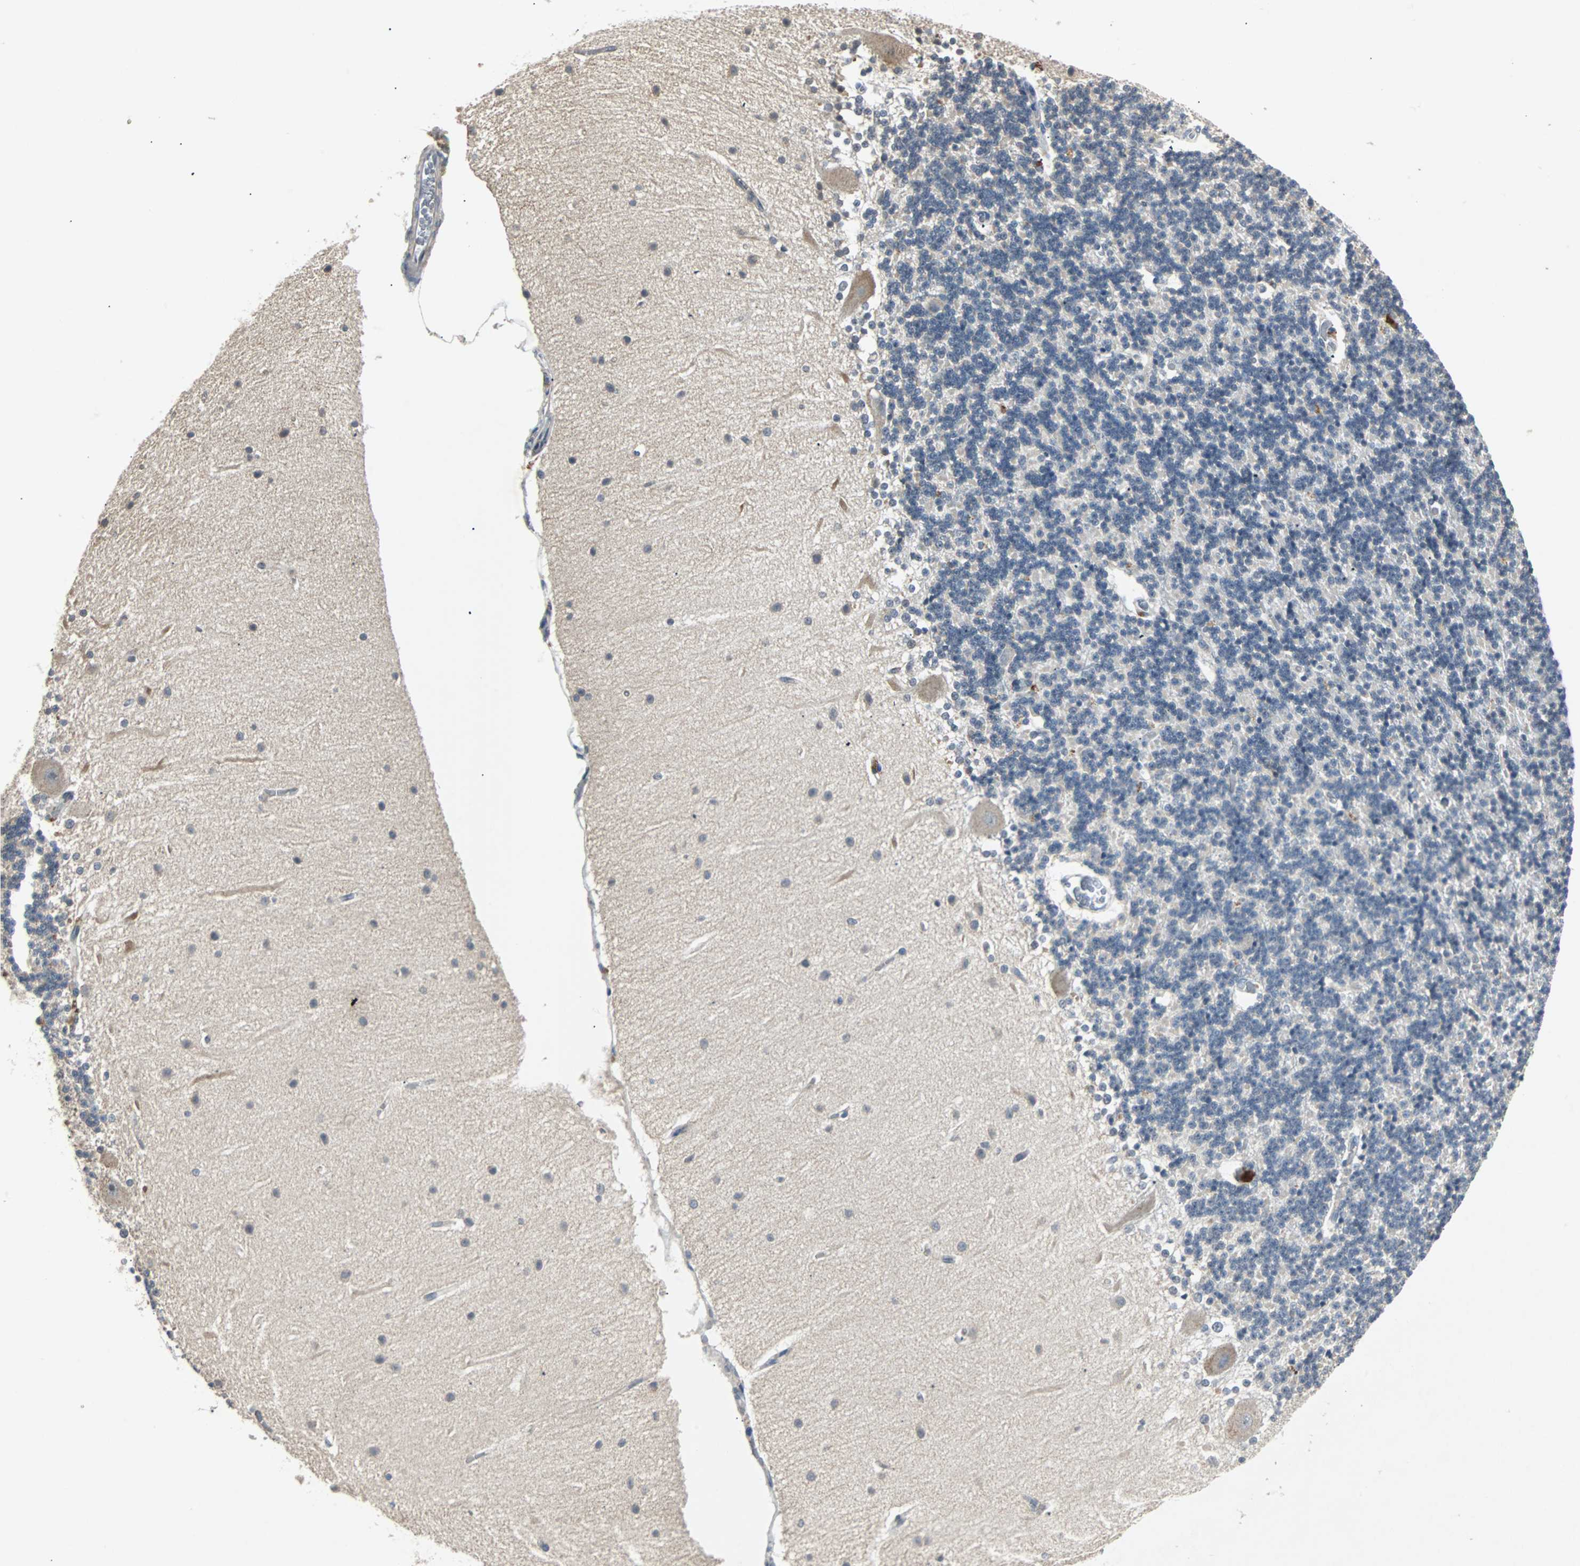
{"staining": {"intensity": "negative", "quantity": "none", "location": "none"}, "tissue": "cerebellum", "cell_type": "Cells in granular layer", "image_type": "normal", "snomed": [{"axis": "morphology", "description": "Normal tissue, NOS"}, {"axis": "topography", "description": "Cerebellum"}], "caption": "High magnification brightfield microscopy of unremarkable cerebellum stained with DAB (brown) and counterstained with hematoxylin (blue): cells in granular layer show no significant staining. (DAB immunohistochemistry (IHC) with hematoxylin counter stain).", "gene": "CMC2", "patient": {"sex": "female", "age": 54}}